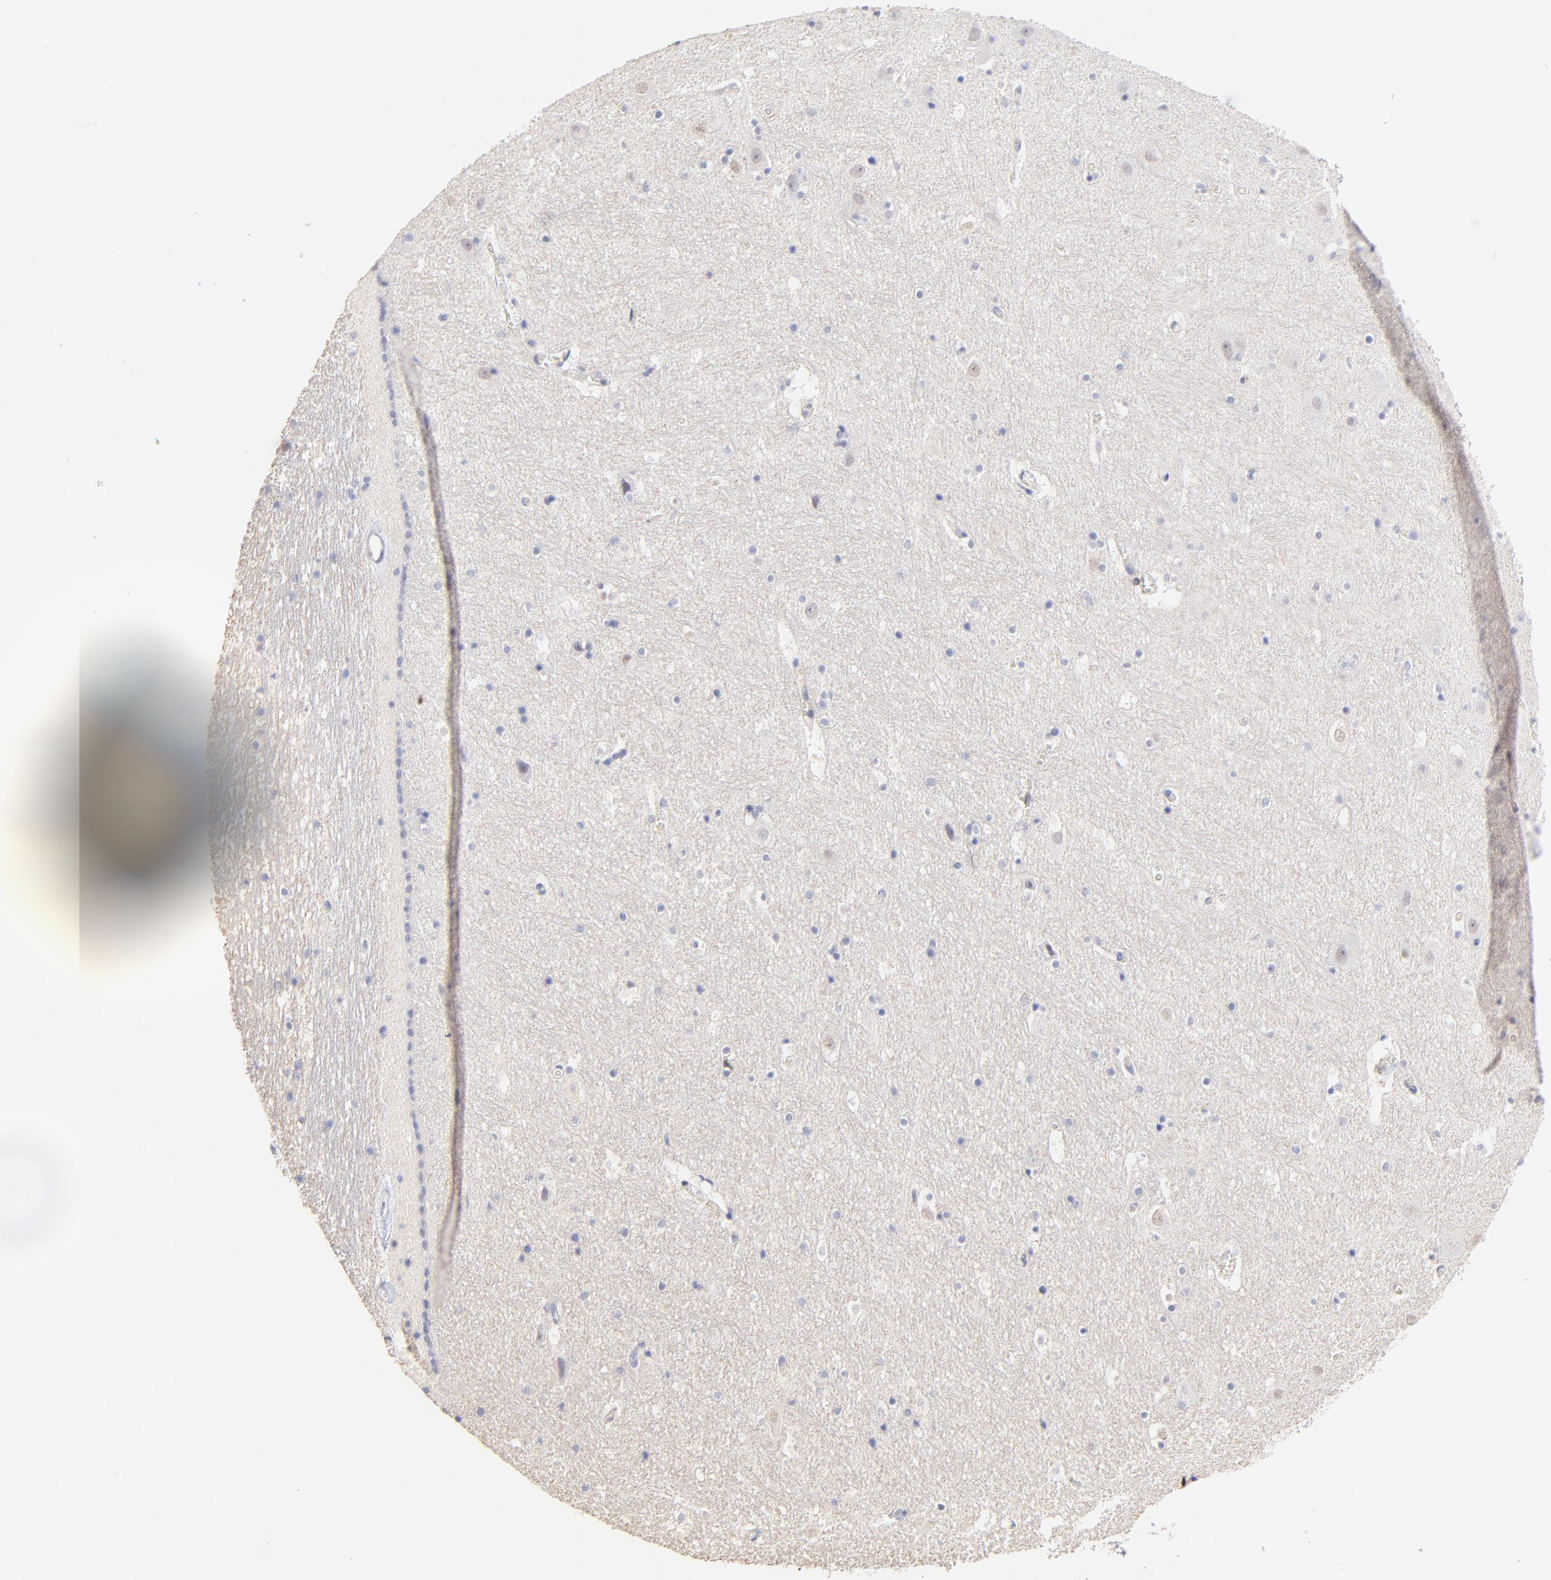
{"staining": {"intensity": "negative", "quantity": "none", "location": "none"}, "tissue": "hippocampus", "cell_type": "Glial cells", "image_type": "normal", "snomed": [{"axis": "morphology", "description": "Normal tissue, NOS"}, {"axis": "topography", "description": "Hippocampus"}], "caption": "High power microscopy micrograph of an immunohistochemistry histopathology image of benign hippocampus, revealing no significant expression in glial cells.", "gene": "ACTRT1", "patient": {"sex": "male", "age": 45}}